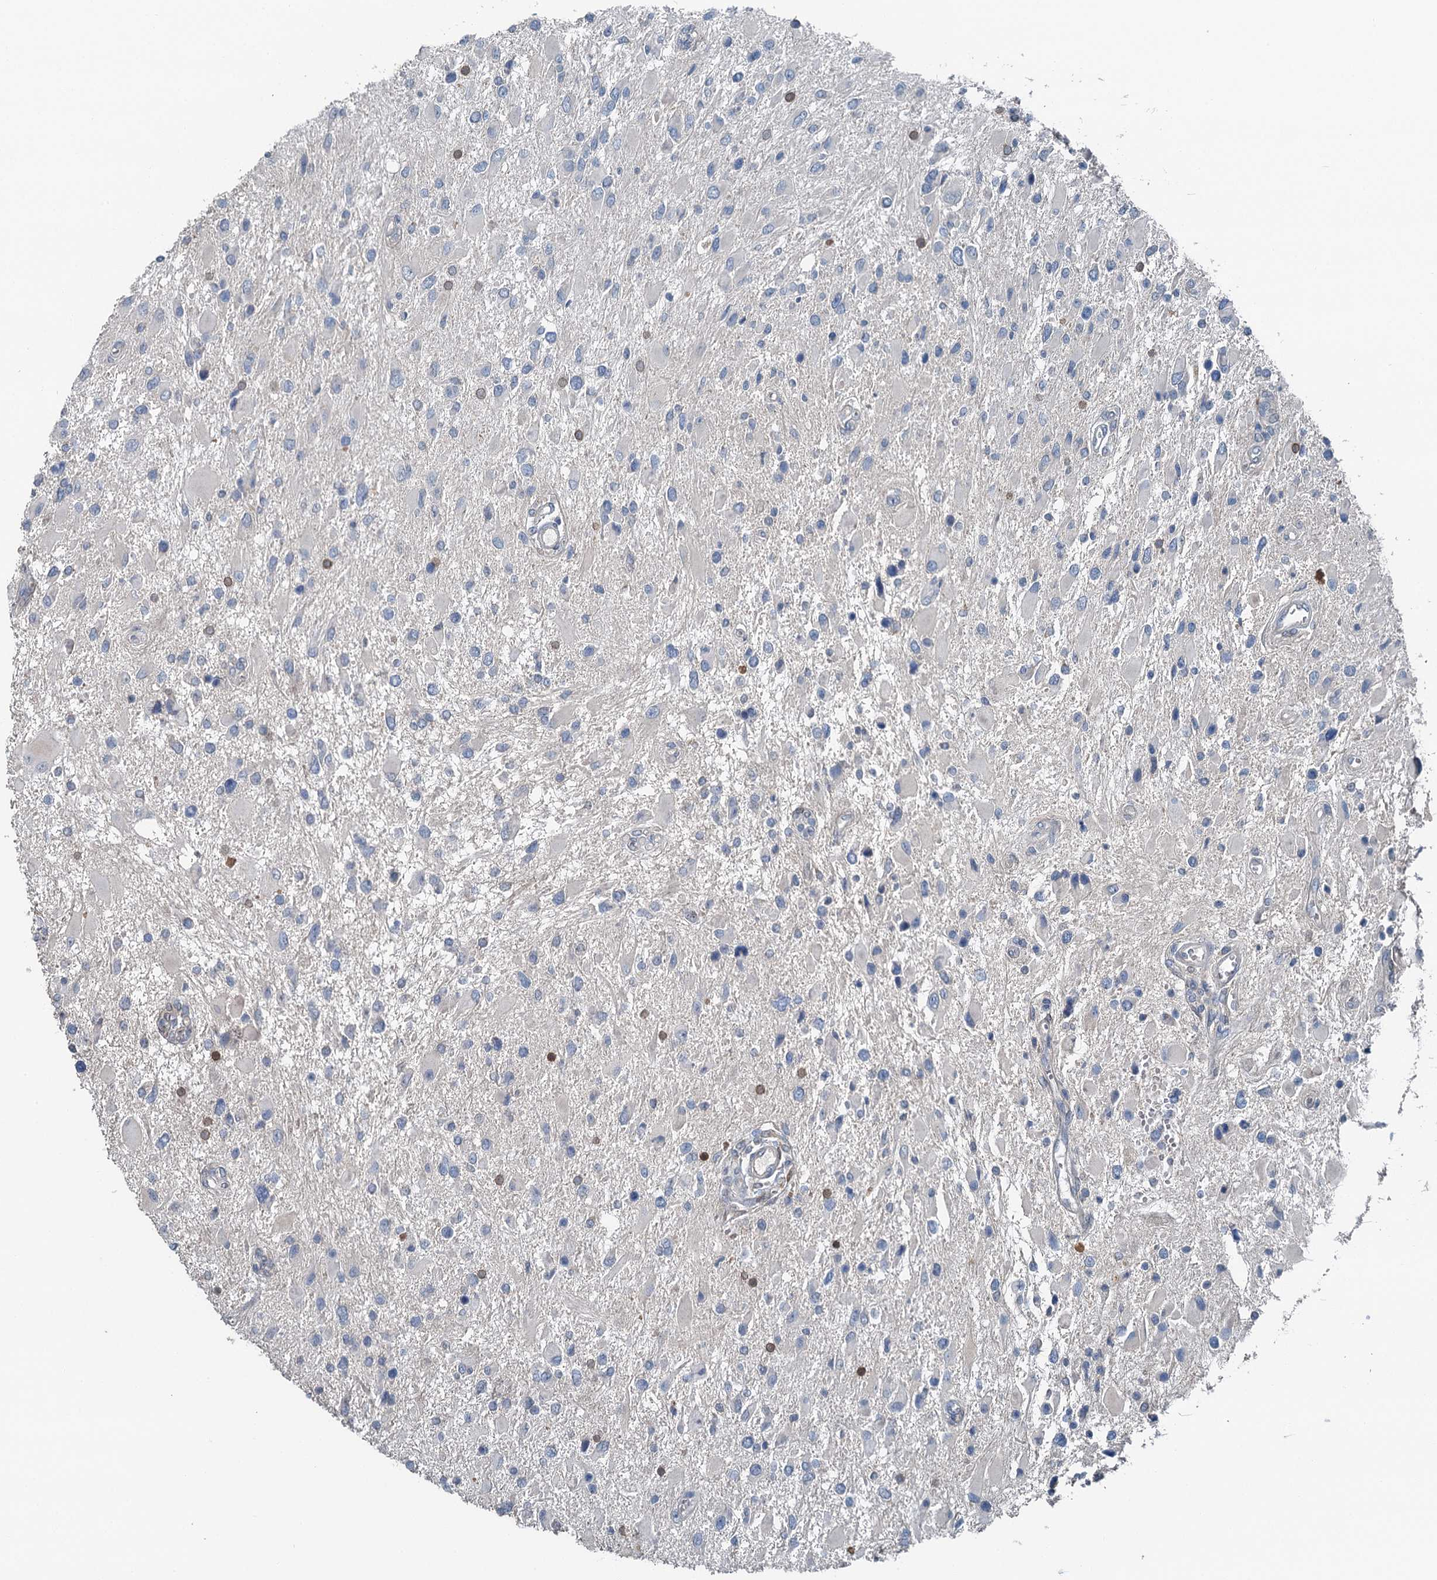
{"staining": {"intensity": "negative", "quantity": "none", "location": "none"}, "tissue": "glioma", "cell_type": "Tumor cells", "image_type": "cancer", "snomed": [{"axis": "morphology", "description": "Glioma, malignant, High grade"}, {"axis": "topography", "description": "Brain"}], "caption": "Tumor cells show no significant protein positivity in high-grade glioma (malignant).", "gene": "C6orf120", "patient": {"sex": "male", "age": 53}}